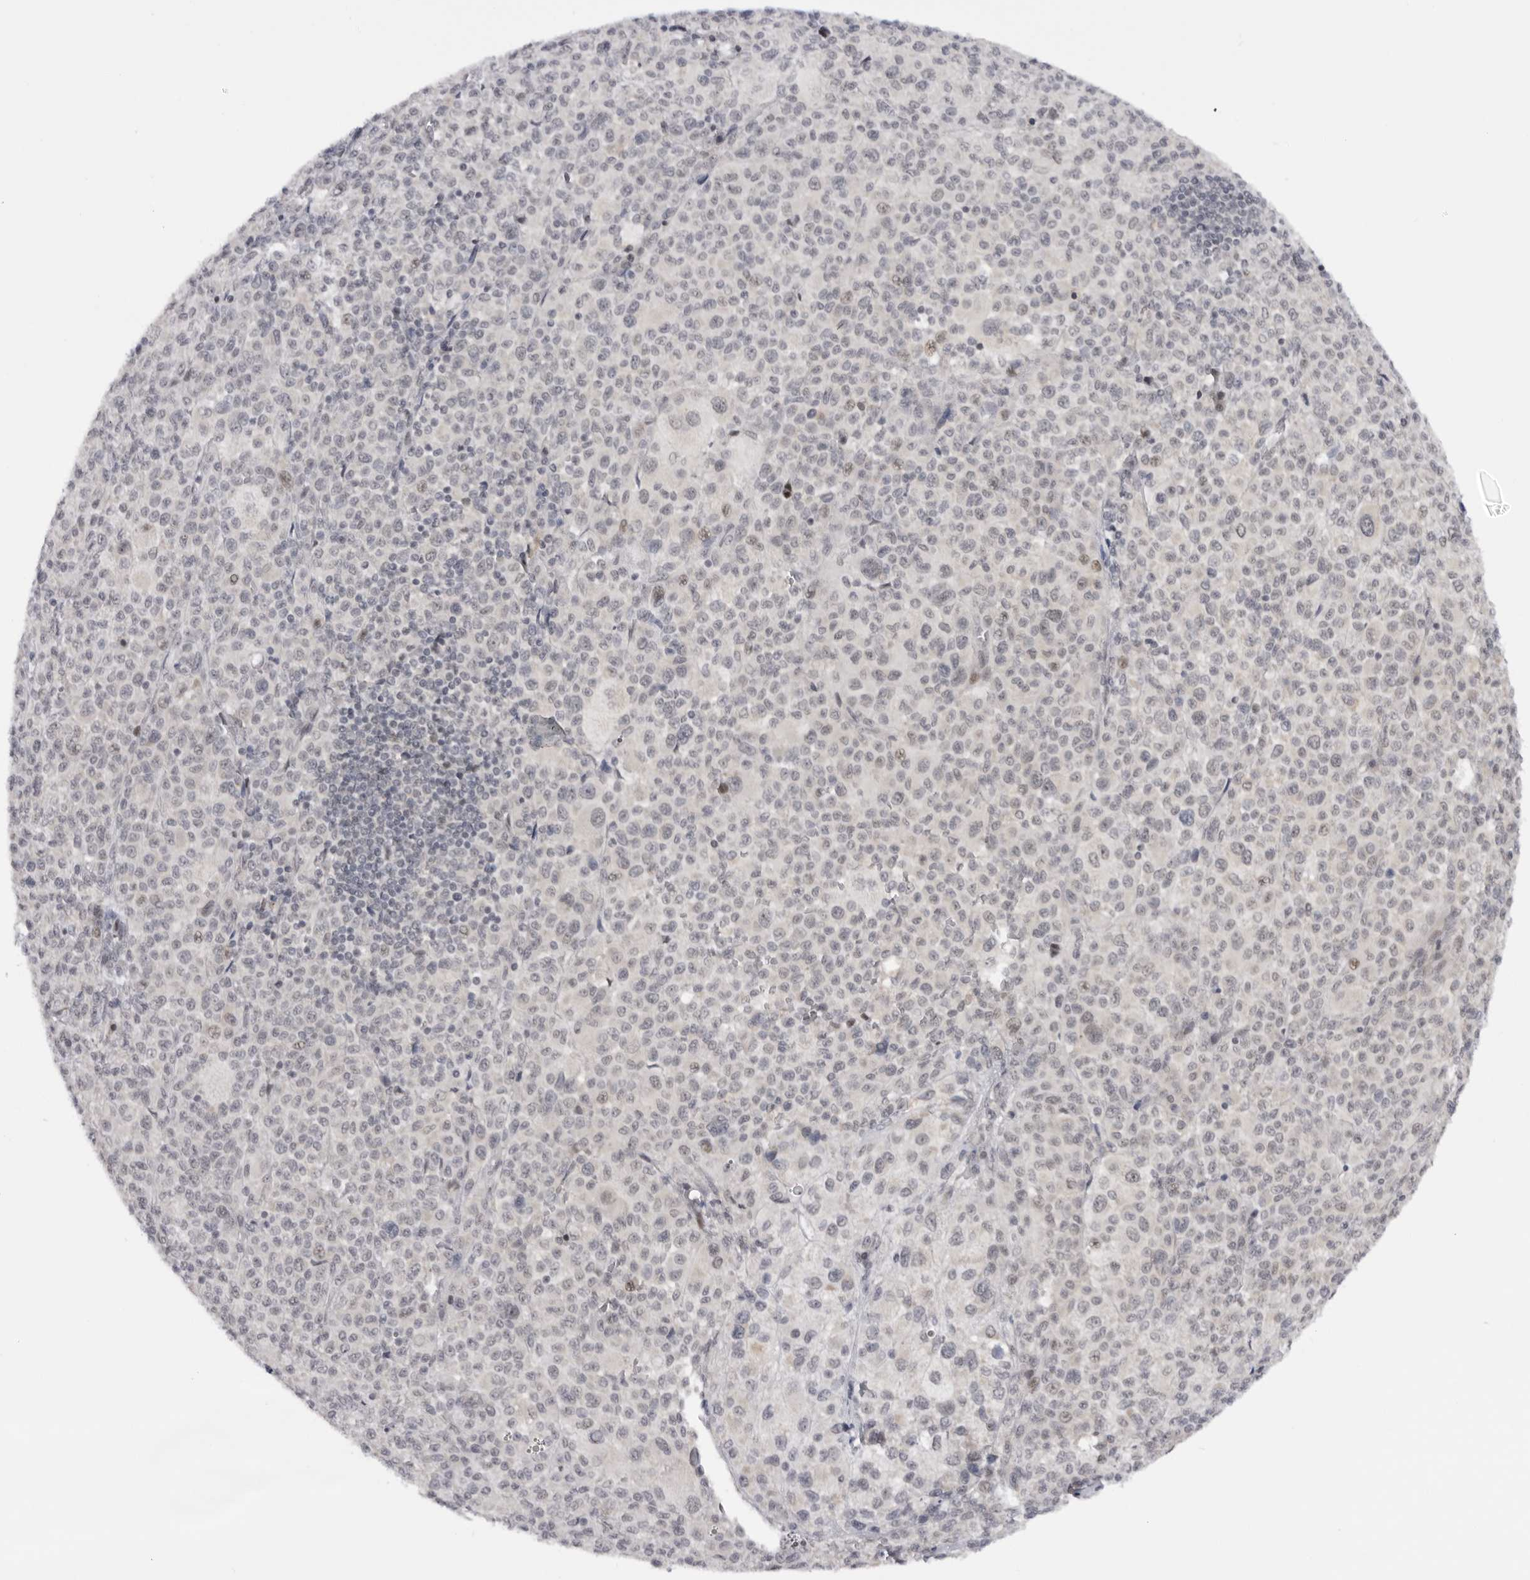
{"staining": {"intensity": "negative", "quantity": "none", "location": "none"}, "tissue": "melanoma", "cell_type": "Tumor cells", "image_type": "cancer", "snomed": [{"axis": "morphology", "description": "Malignant melanoma, Metastatic site"}, {"axis": "topography", "description": "Skin"}], "caption": "DAB immunohistochemical staining of melanoma demonstrates no significant expression in tumor cells.", "gene": "ALPK2", "patient": {"sex": "female", "age": 74}}